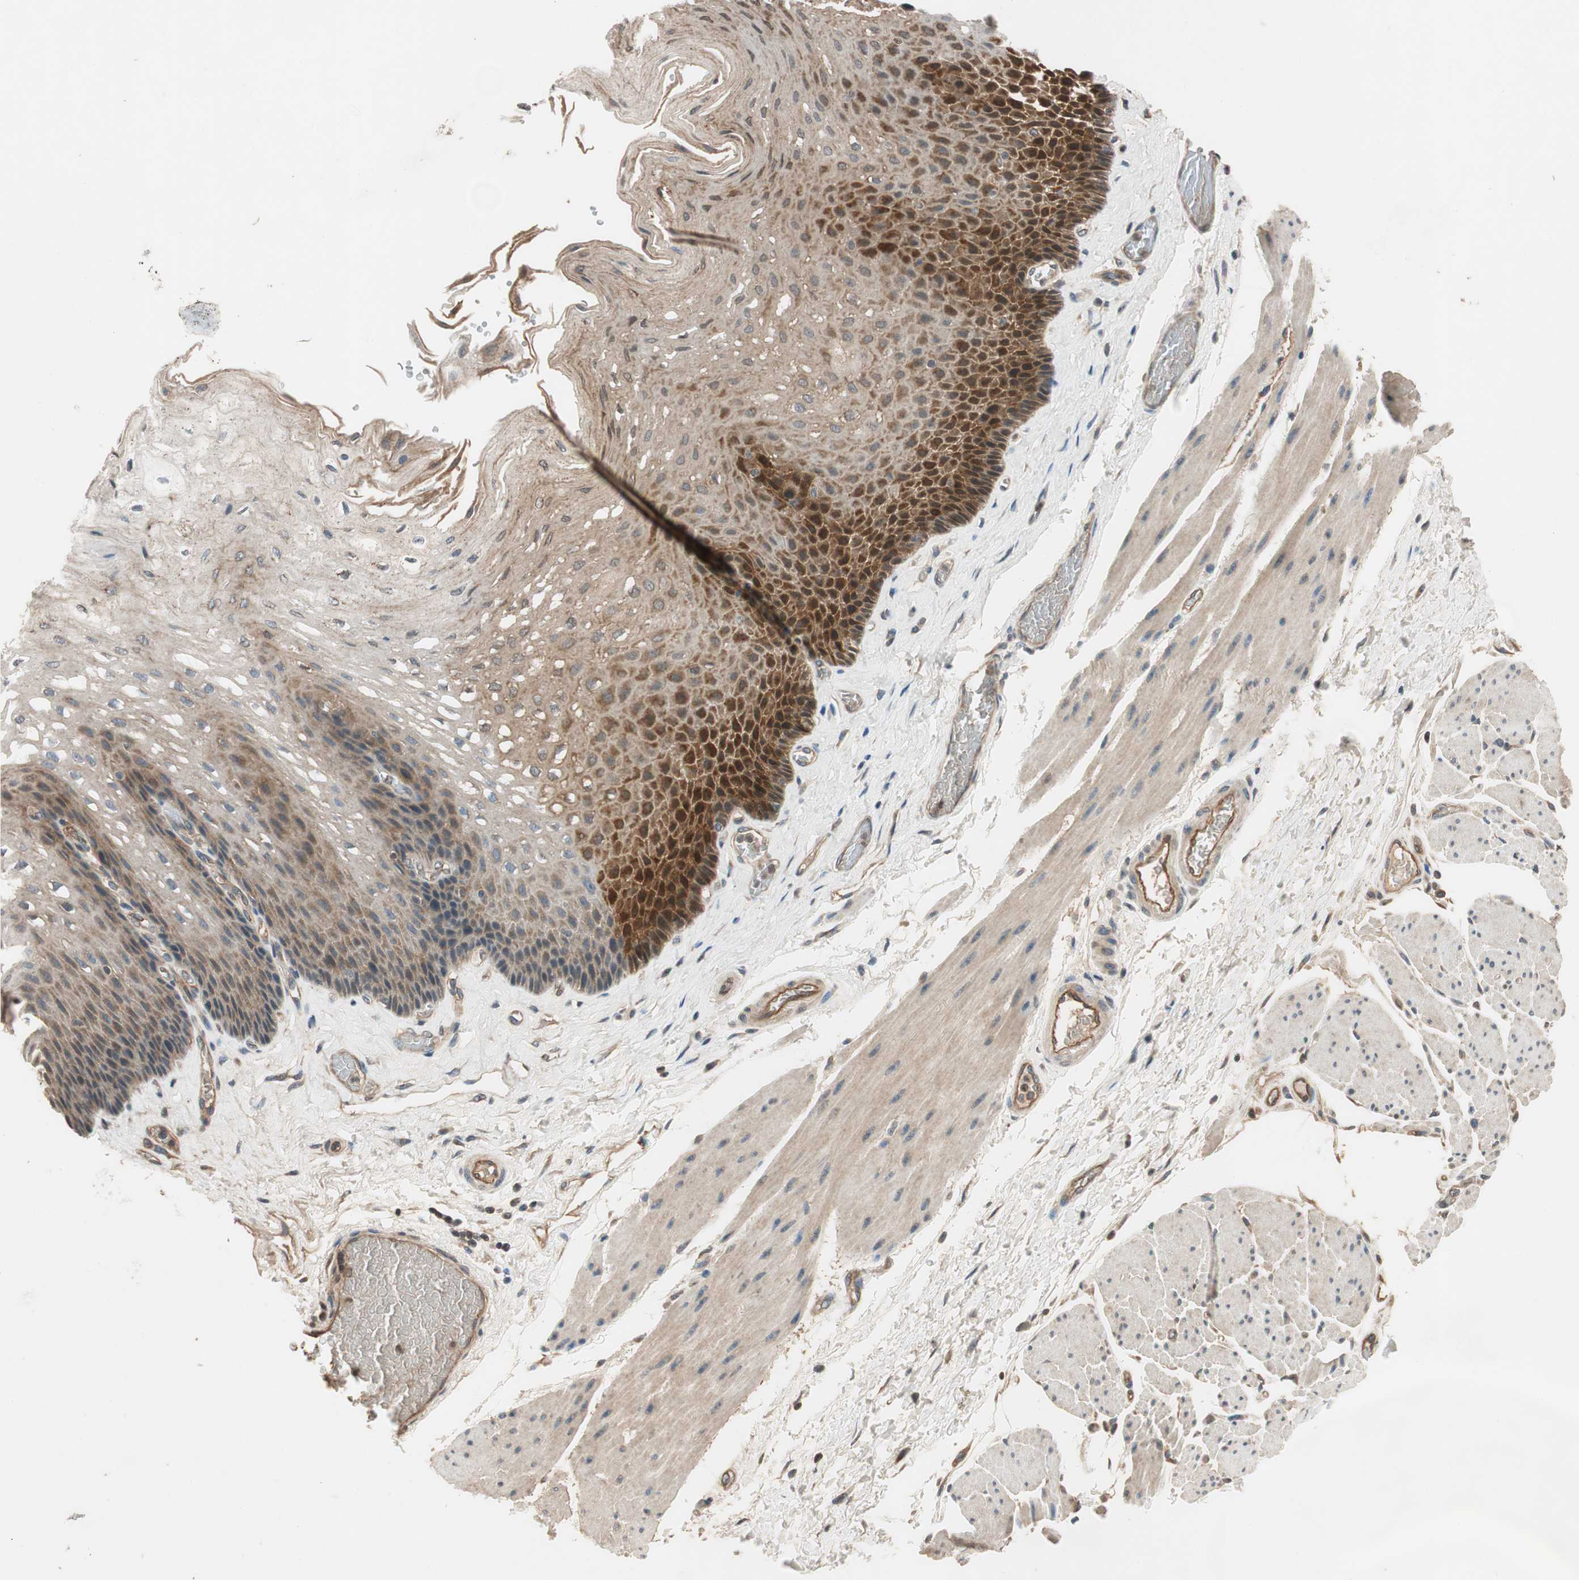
{"staining": {"intensity": "moderate", "quantity": "25%-75%", "location": "cytoplasmic/membranous"}, "tissue": "esophagus", "cell_type": "Squamous epithelial cells", "image_type": "normal", "snomed": [{"axis": "morphology", "description": "Normal tissue, NOS"}, {"axis": "topography", "description": "Esophagus"}], "caption": "Immunohistochemistry histopathology image of benign esophagus stained for a protein (brown), which exhibits medium levels of moderate cytoplasmic/membranous staining in about 25%-75% of squamous epithelial cells.", "gene": "GCLM", "patient": {"sex": "female", "age": 72}}